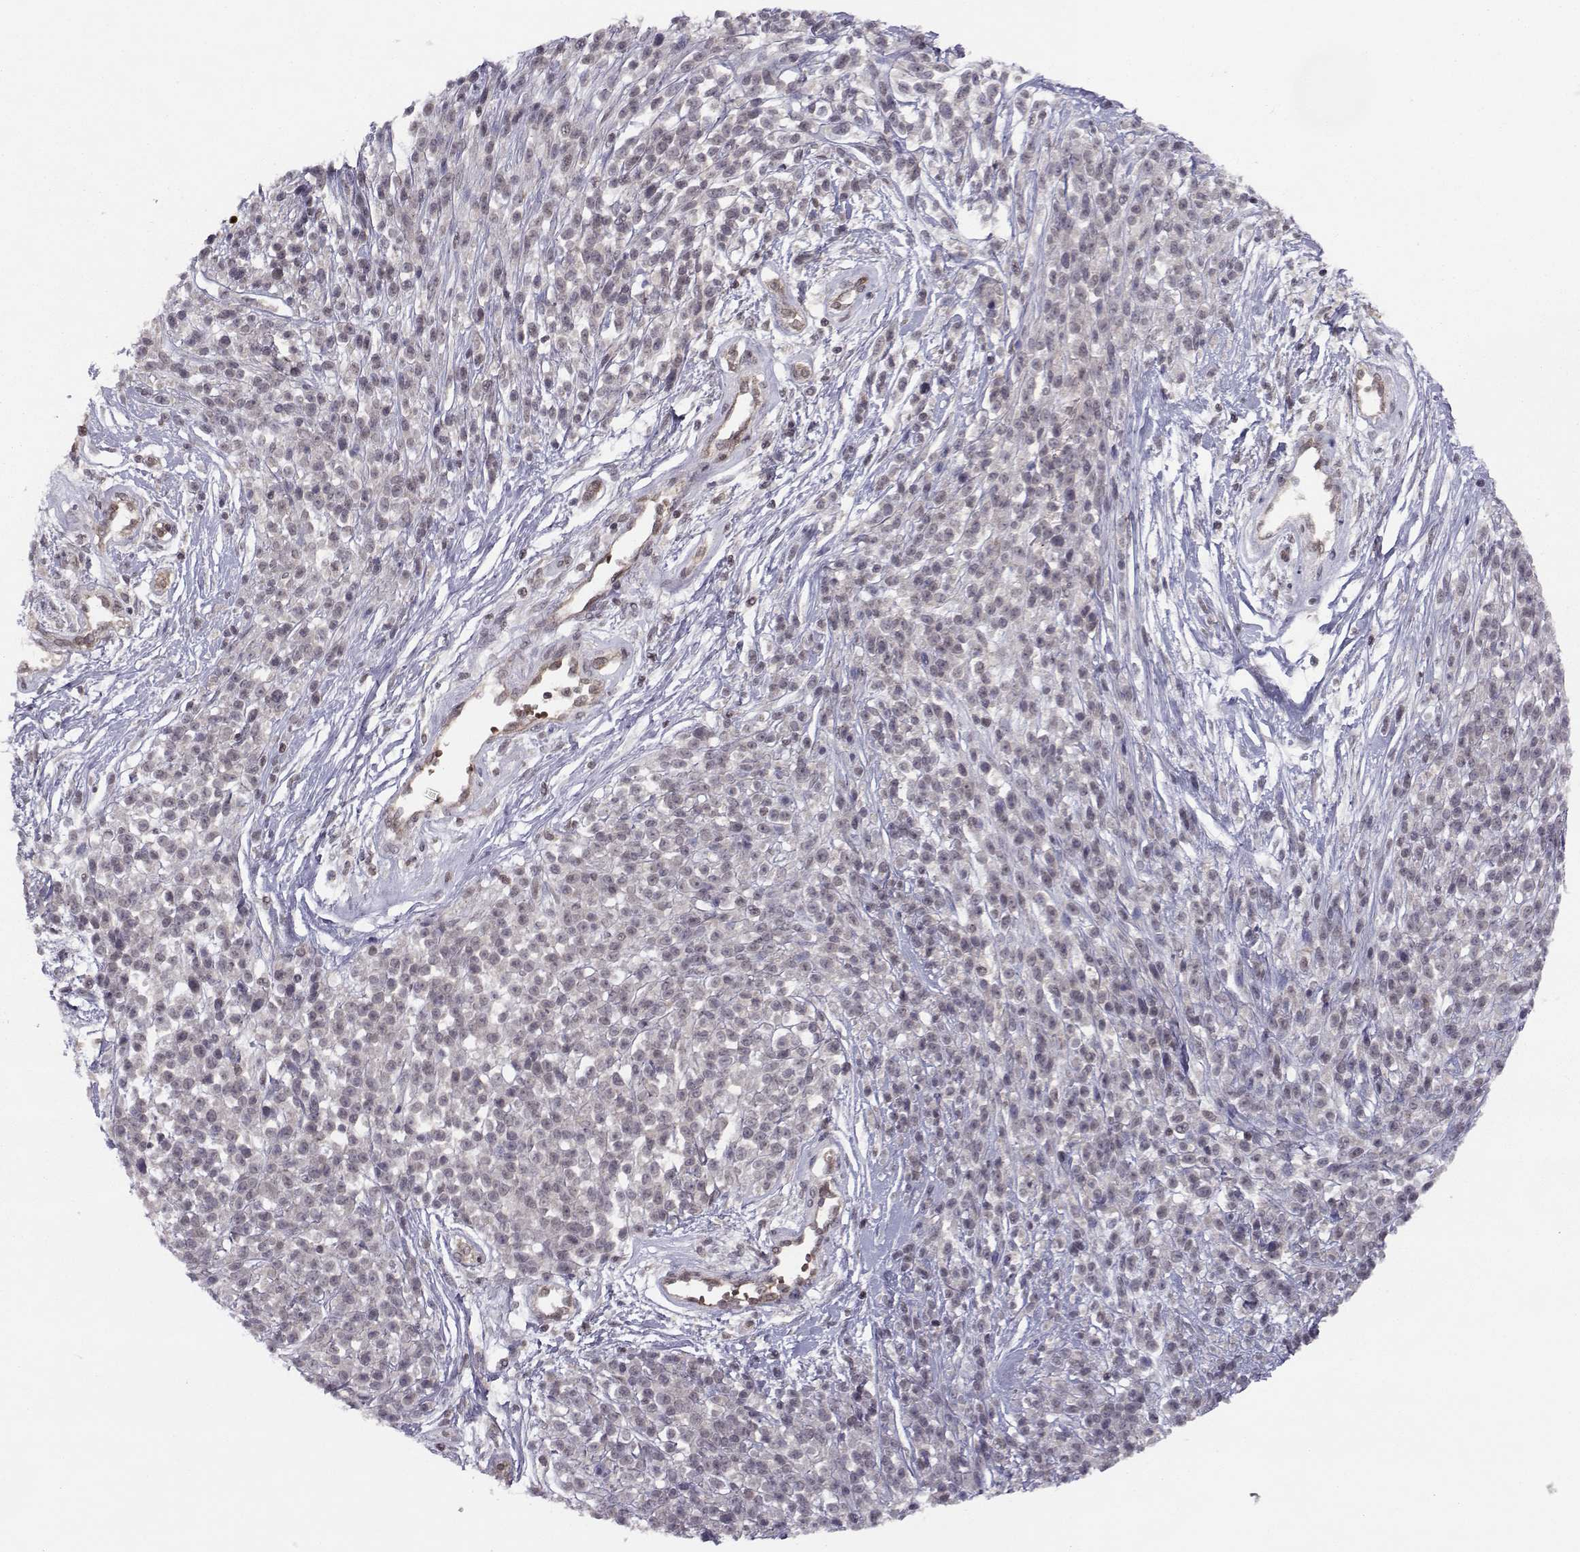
{"staining": {"intensity": "negative", "quantity": "none", "location": "none"}, "tissue": "melanoma", "cell_type": "Tumor cells", "image_type": "cancer", "snomed": [{"axis": "morphology", "description": "Malignant melanoma, NOS"}, {"axis": "topography", "description": "Skin"}, {"axis": "topography", "description": "Skin of trunk"}], "caption": "Immunohistochemical staining of malignant melanoma exhibits no significant staining in tumor cells.", "gene": "KIF13B", "patient": {"sex": "male", "age": 74}}